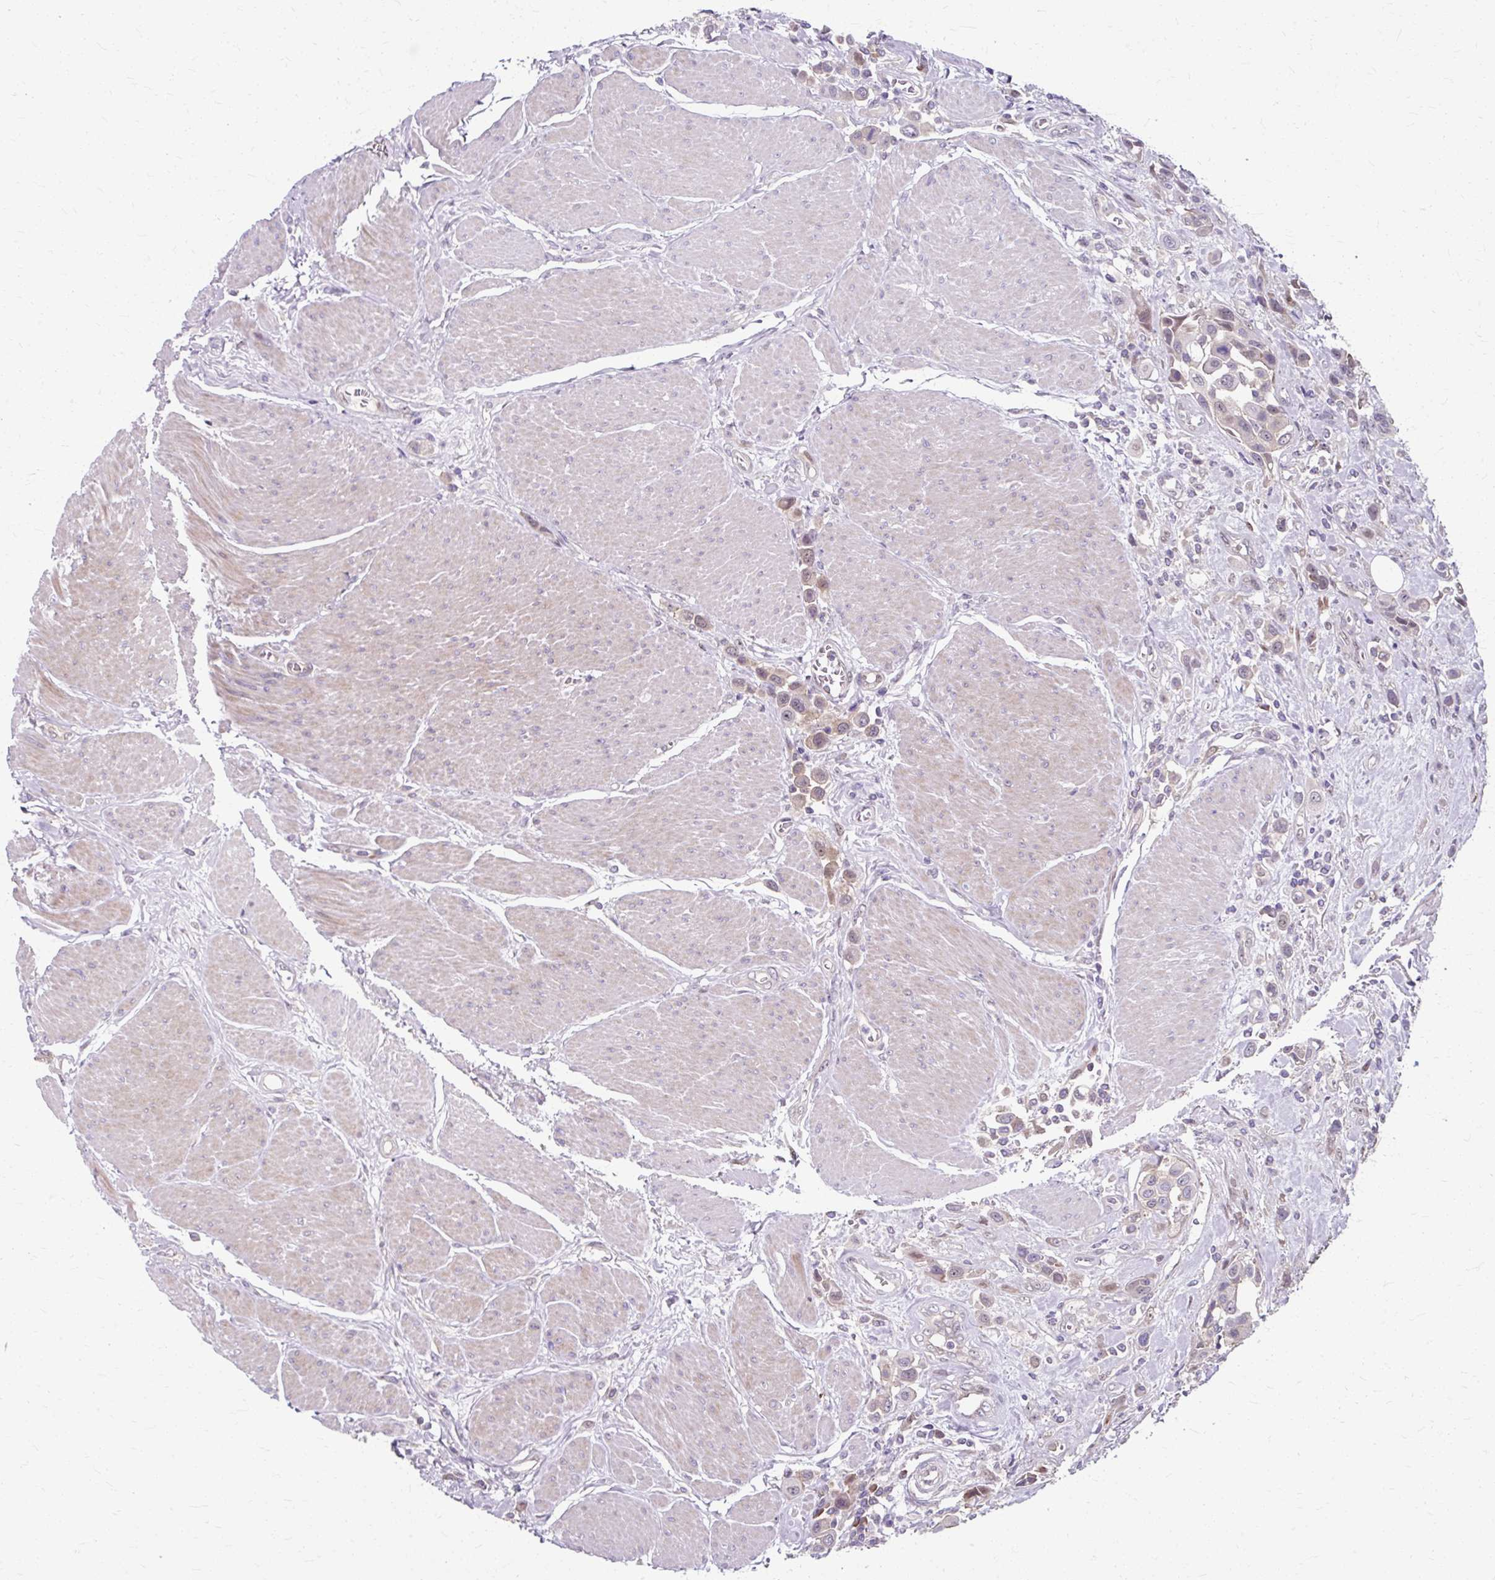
{"staining": {"intensity": "weak", "quantity": ">75%", "location": "nuclear"}, "tissue": "urothelial cancer", "cell_type": "Tumor cells", "image_type": "cancer", "snomed": [{"axis": "morphology", "description": "Urothelial carcinoma, High grade"}, {"axis": "topography", "description": "Urinary bladder"}], "caption": "About >75% of tumor cells in urothelial cancer show weak nuclear protein expression as visualized by brown immunohistochemical staining.", "gene": "ZNF555", "patient": {"sex": "male", "age": 50}}